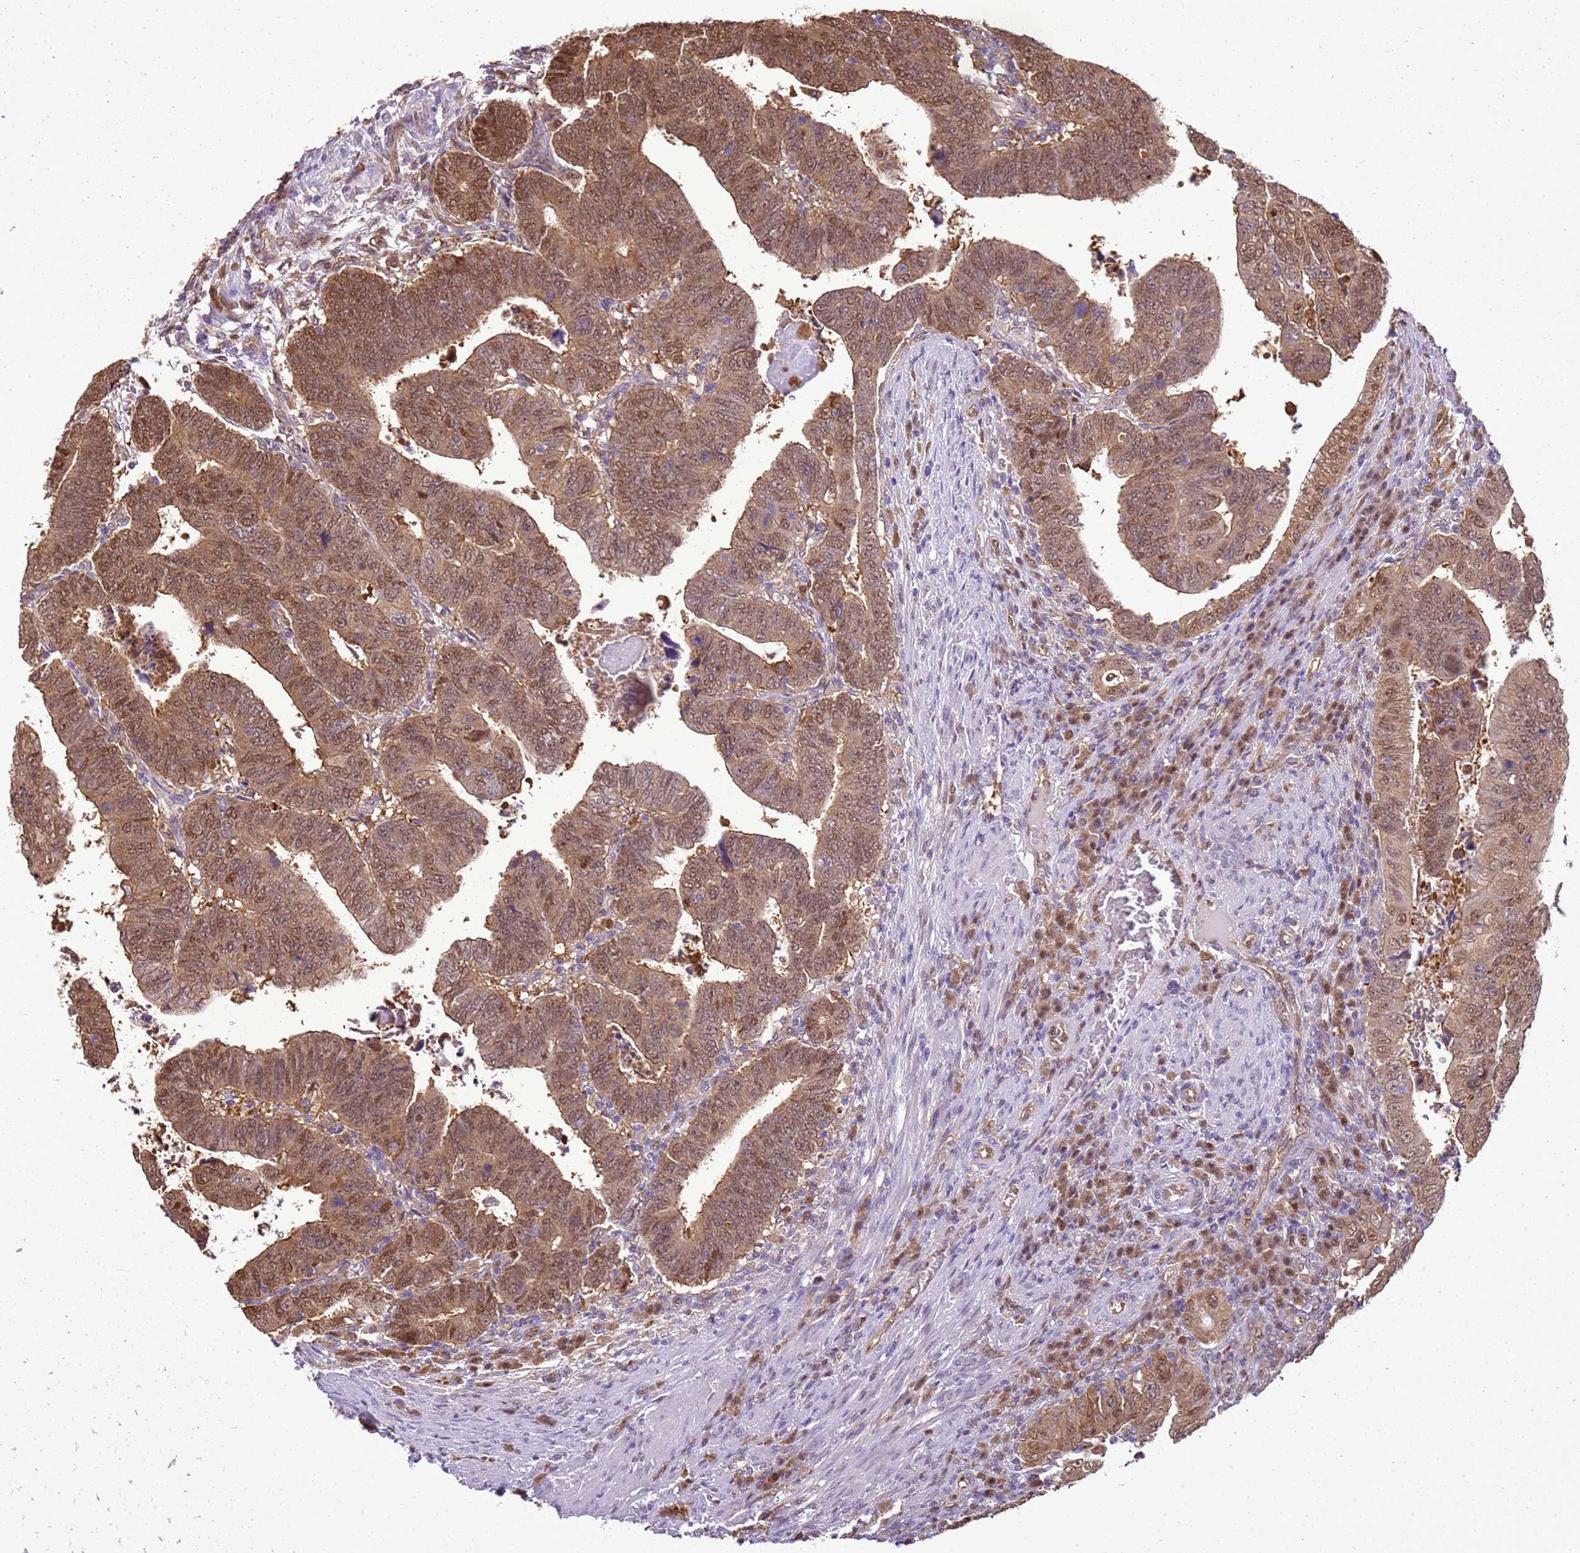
{"staining": {"intensity": "moderate", "quantity": ">75%", "location": "cytoplasmic/membranous,nuclear"}, "tissue": "colorectal cancer", "cell_type": "Tumor cells", "image_type": "cancer", "snomed": [{"axis": "morphology", "description": "Normal tissue, NOS"}, {"axis": "morphology", "description": "Adenocarcinoma, NOS"}, {"axis": "topography", "description": "Rectum"}], "caption": "The immunohistochemical stain highlights moderate cytoplasmic/membranous and nuclear positivity in tumor cells of adenocarcinoma (colorectal) tissue.", "gene": "YWHAE", "patient": {"sex": "female", "age": 65}}